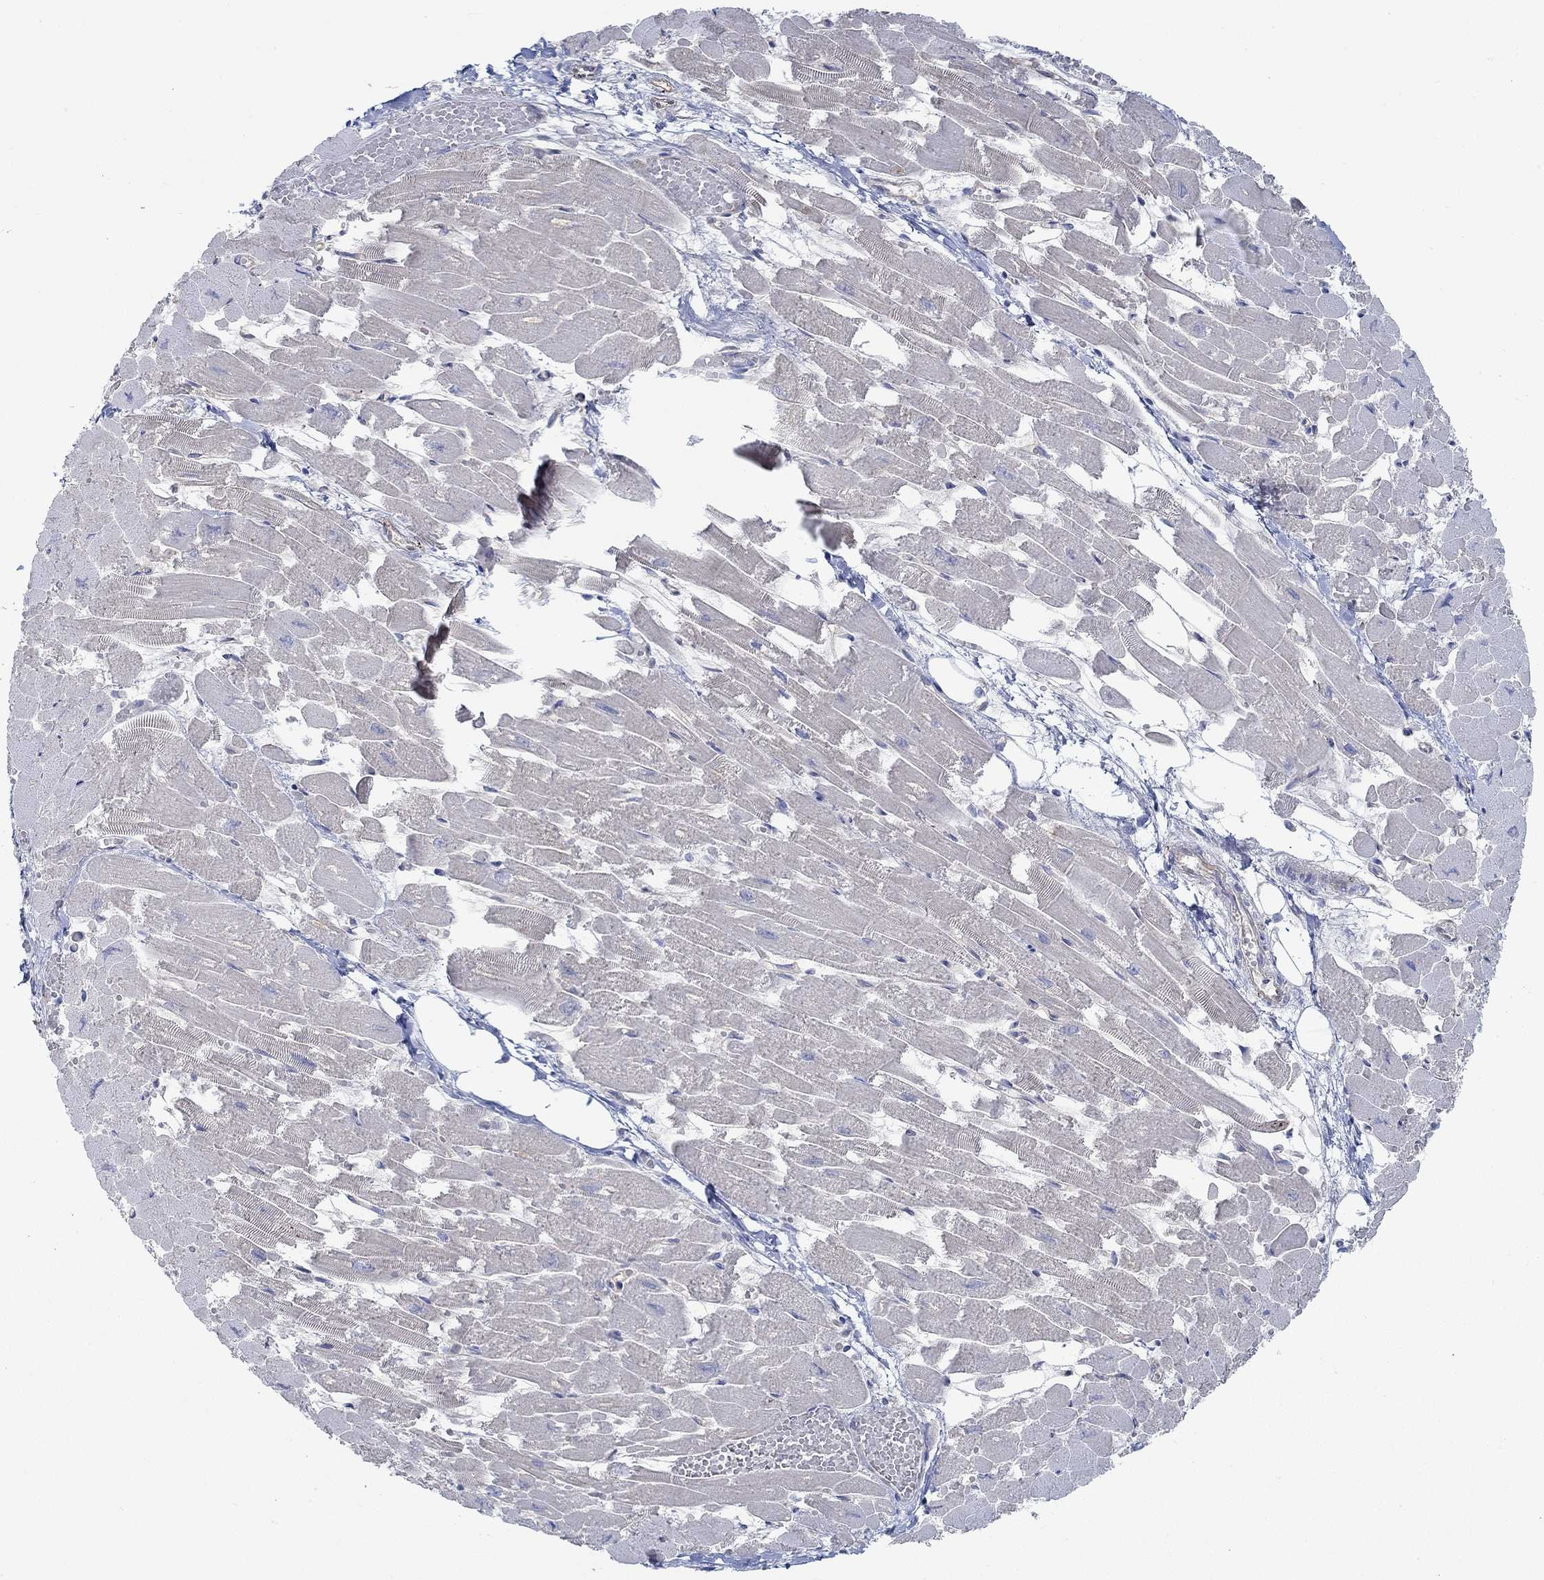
{"staining": {"intensity": "negative", "quantity": "none", "location": "none"}, "tissue": "heart muscle", "cell_type": "Cardiomyocytes", "image_type": "normal", "snomed": [{"axis": "morphology", "description": "Normal tissue, NOS"}, {"axis": "topography", "description": "Heart"}], "caption": "Cardiomyocytes show no significant protein expression in normal heart muscle. (Brightfield microscopy of DAB immunohistochemistry (IHC) at high magnification).", "gene": "SPAG9", "patient": {"sex": "female", "age": 52}}